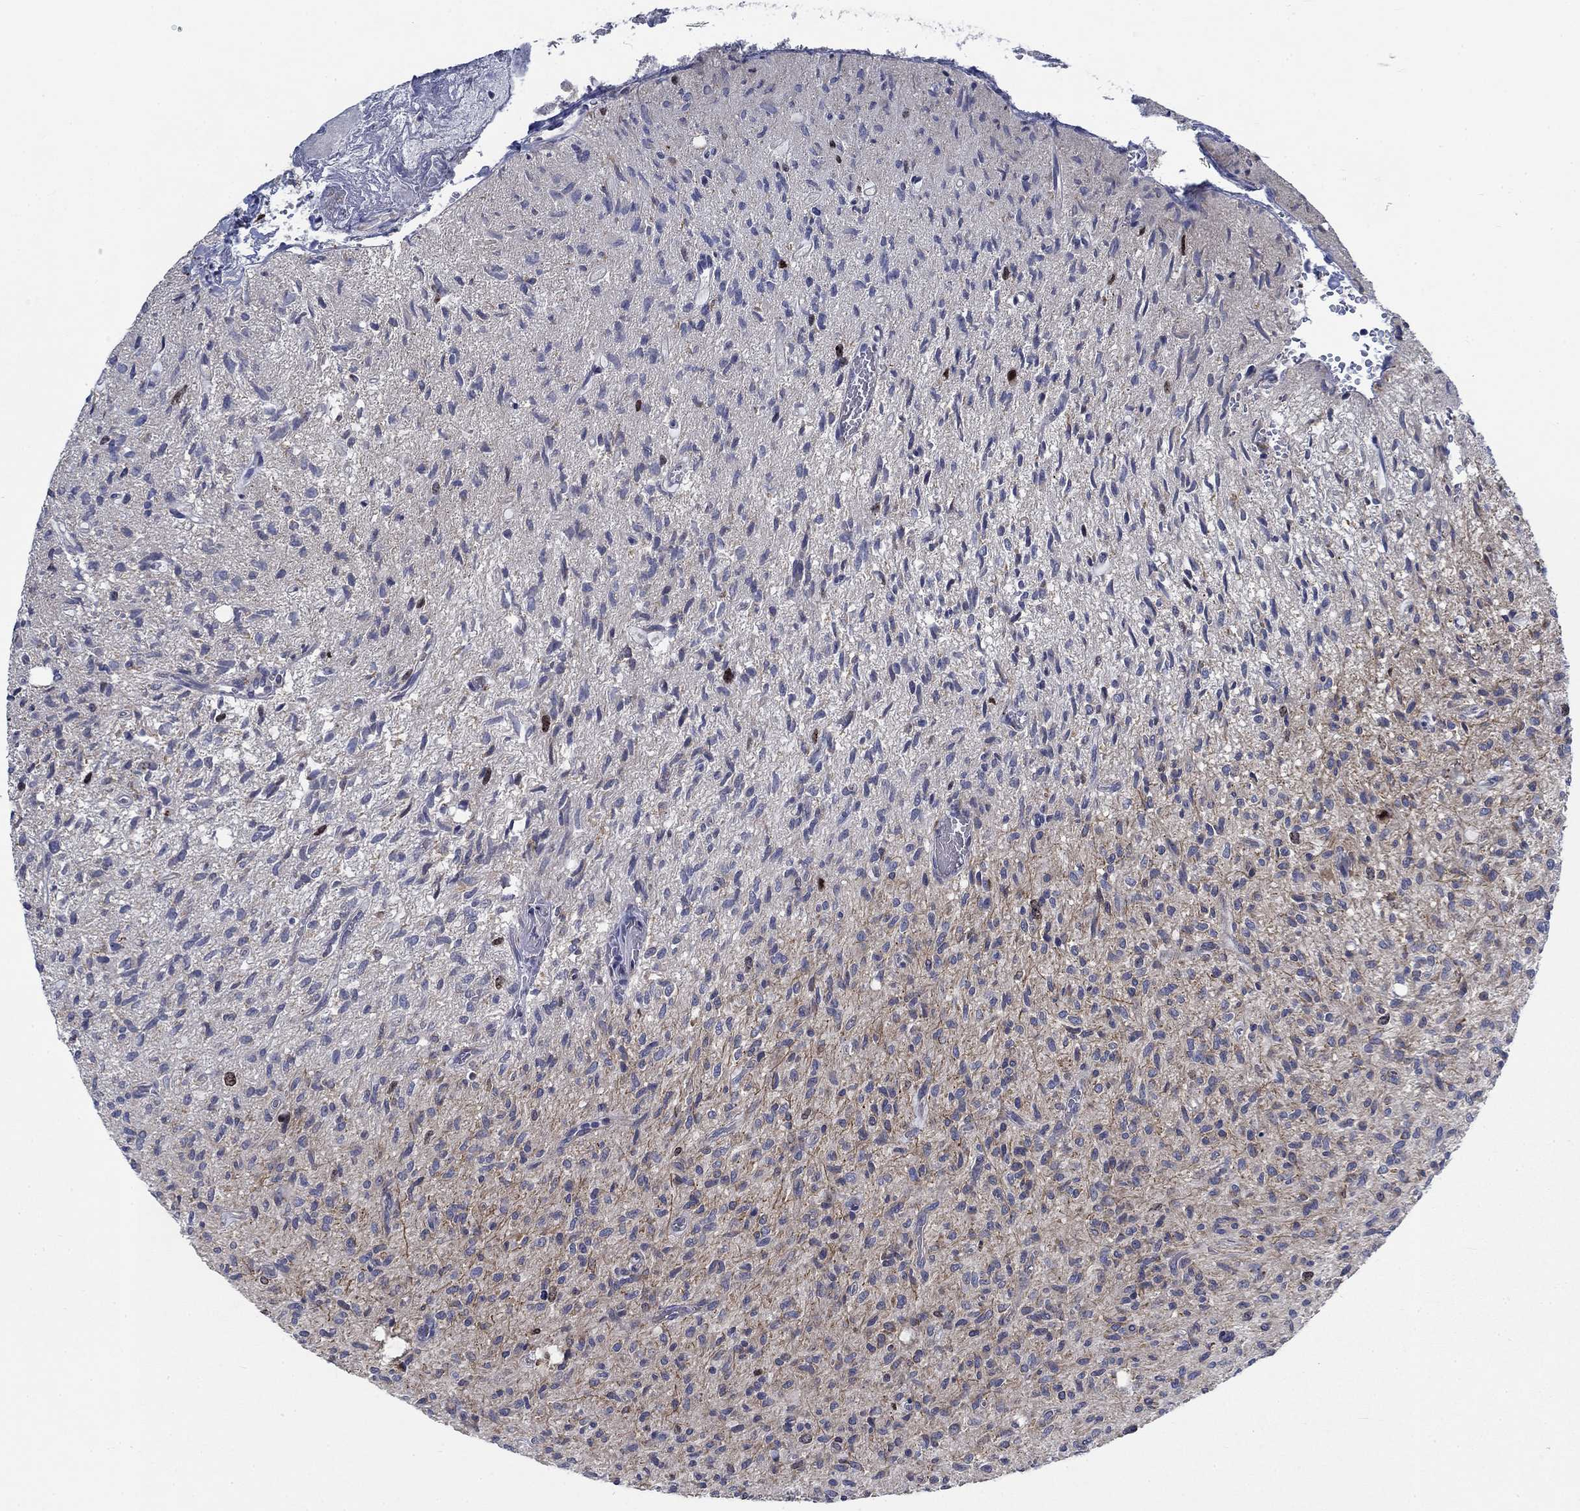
{"staining": {"intensity": "weak", "quantity": "<25%", "location": "nuclear"}, "tissue": "glioma", "cell_type": "Tumor cells", "image_type": "cancer", "snomed": [{"axis": "morphology", "description": "Glioma, malignant, High grade"}, {"axis": "topography", "description": "Brain"}], "caption": "Glioma was stained to show a protein in brown. There is no significant expression in tumor cells.", "gene": "MMP24", "patient": {"sex": "male", "age": 64}}